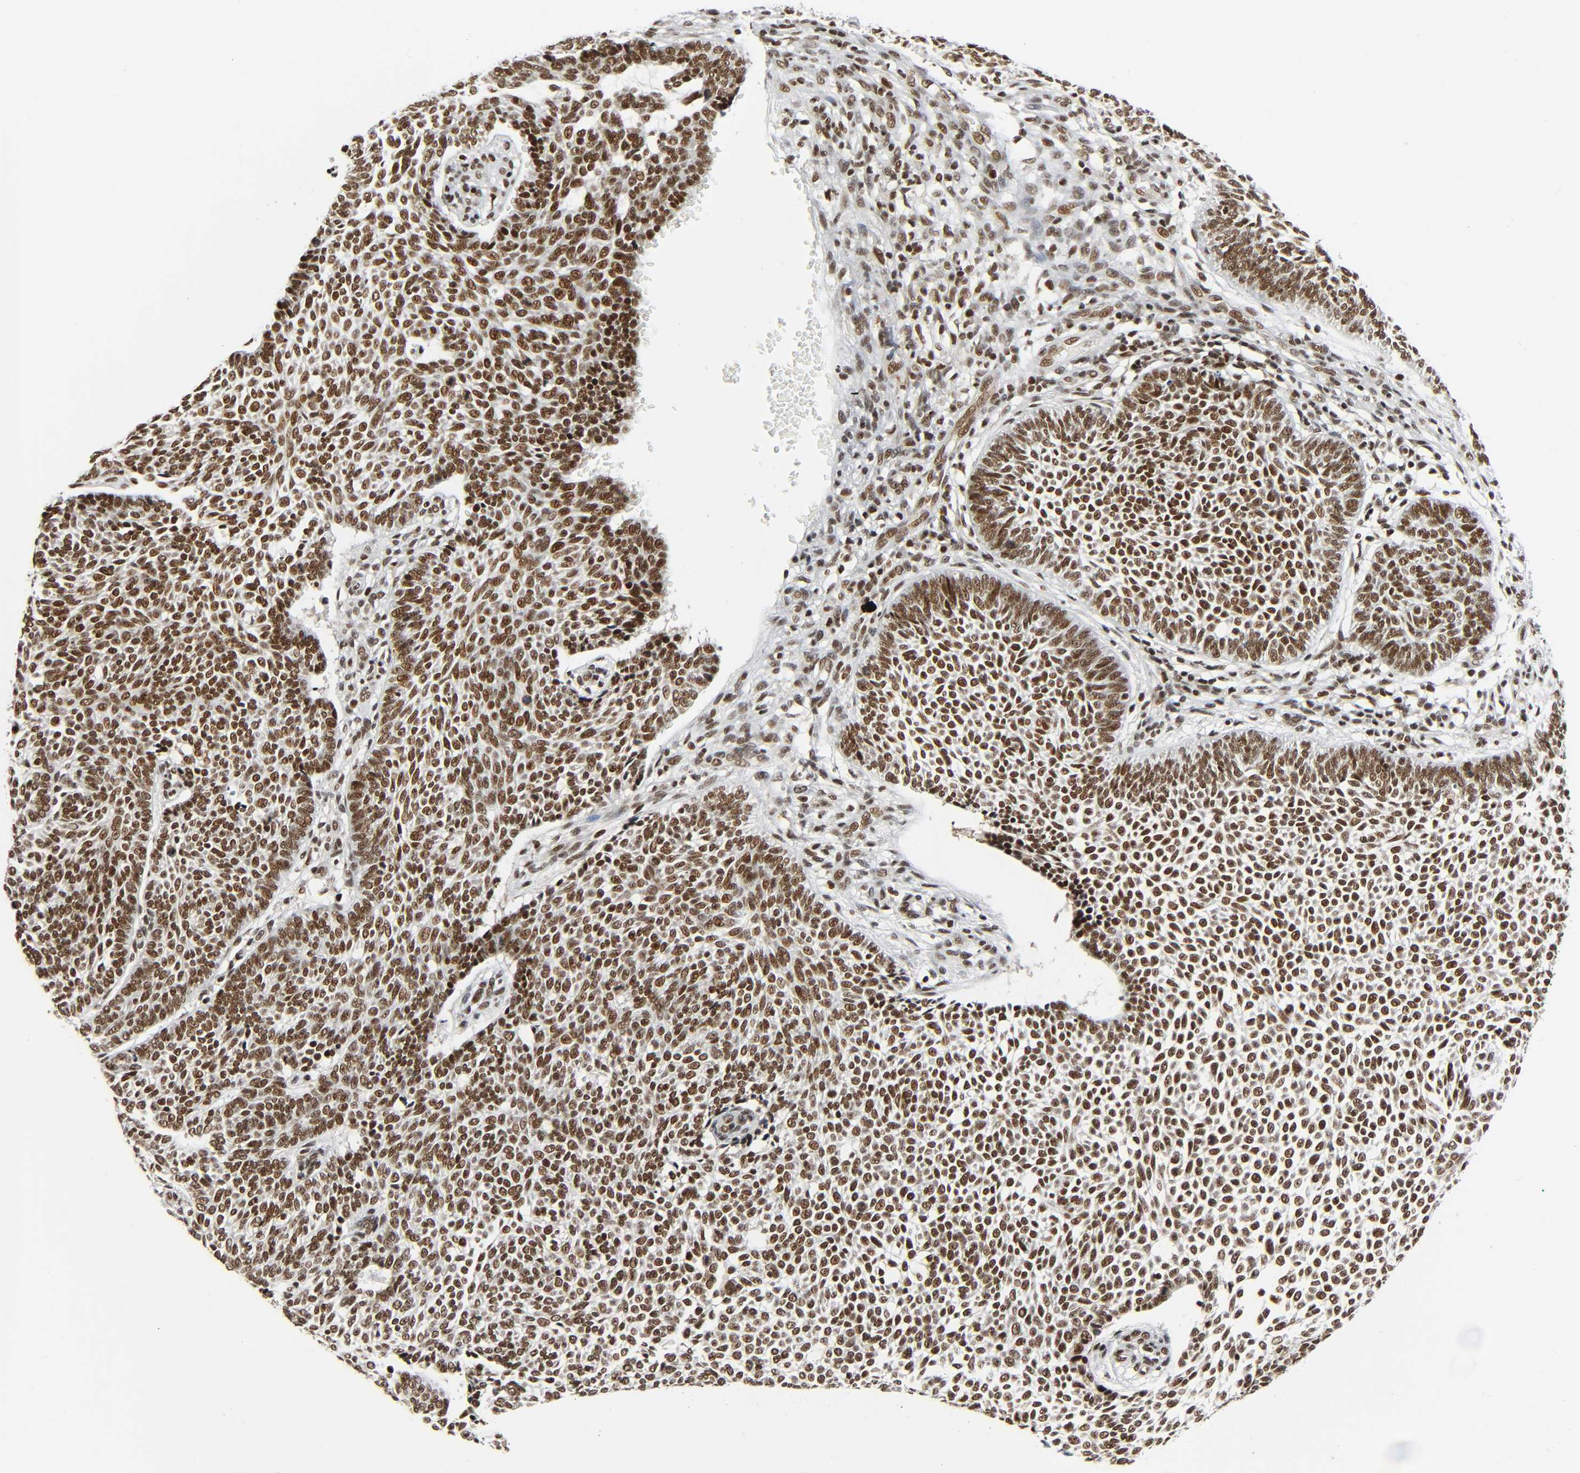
{"staining": {"intensity": "strong", "quantity": ">75%", "location": "nuclear"}, "tissue": "skin cancer", "cell_type": "Tumor cells", "image_type": "cancer", "snomed": [{"axis": "morphology", "description": "Normal tissue, NOS"}, {"axis": "morphology", "description": "Basal cell carcinoma"}, {"axis": "topography", "description": "Skin"}], "caption": "Tumor cells exhibit high levels of strong nuclear staining in about >75% of cells in skin basal cell carcinoma.", "gene": "CDK9", "patient": {"sex": "male", "age": 87}}